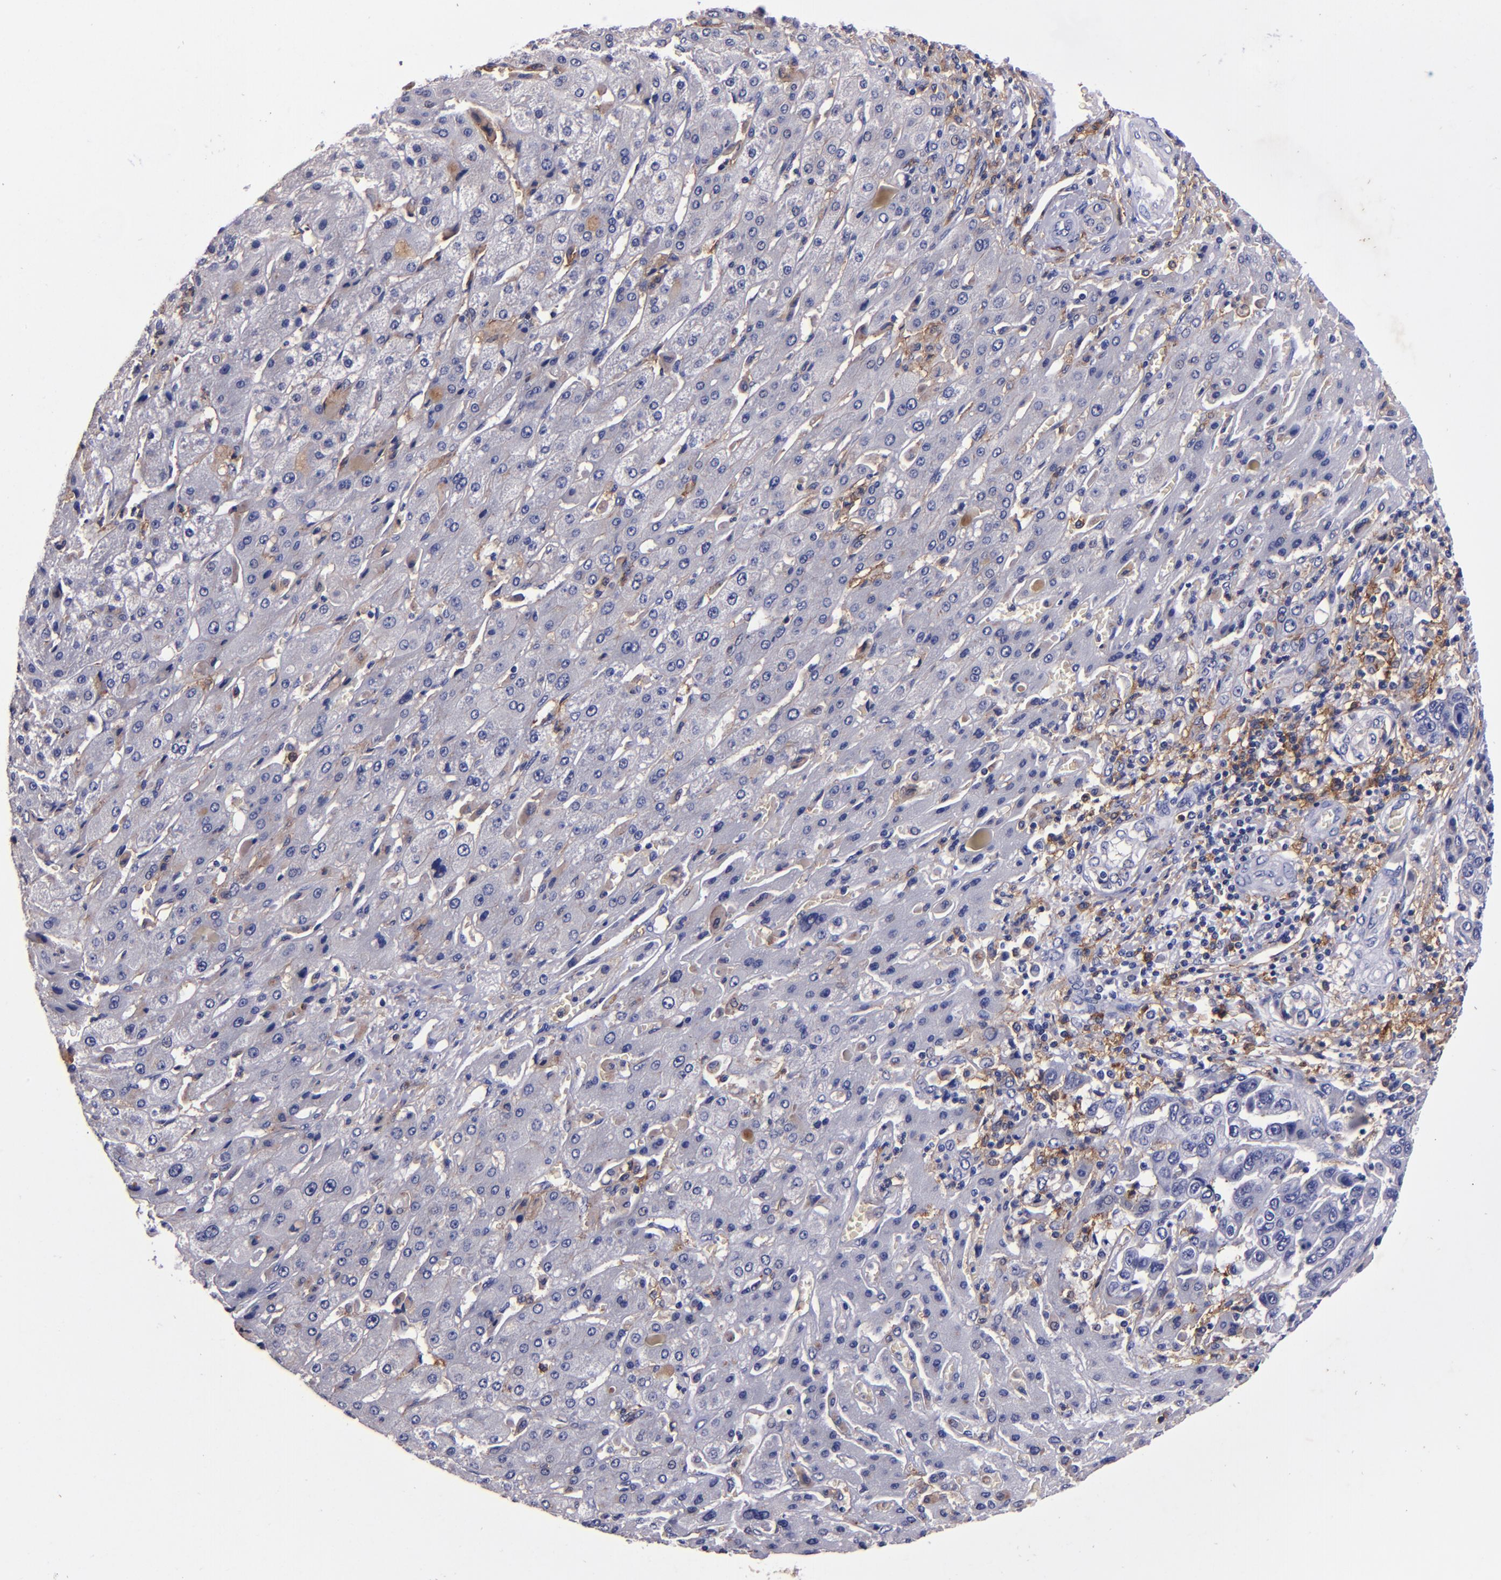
{"staining": {"intensity": "negative", "quantity": "none", "location": "none"}, "tissue": "liver cancer", "cell_type": "Tumor cells", "image_type": "cancer", "snomed": [{"axis": "morphology", "description": "Cholangiocarcinoma"}, {"axis": "topography", "description": "Liver"}], "caption": "Immunohistochemical staining of human liver cancer shows no significant staining in tumor cells. (Stains: DAB (3,3'-diaminobenzidine) immunohistochemistry with hematoxylin counter stain, Microscopy: brightfield microscopy at high magnification).", "gene": "SIRPA", "patient": {"sex": "female", "age": 52}}